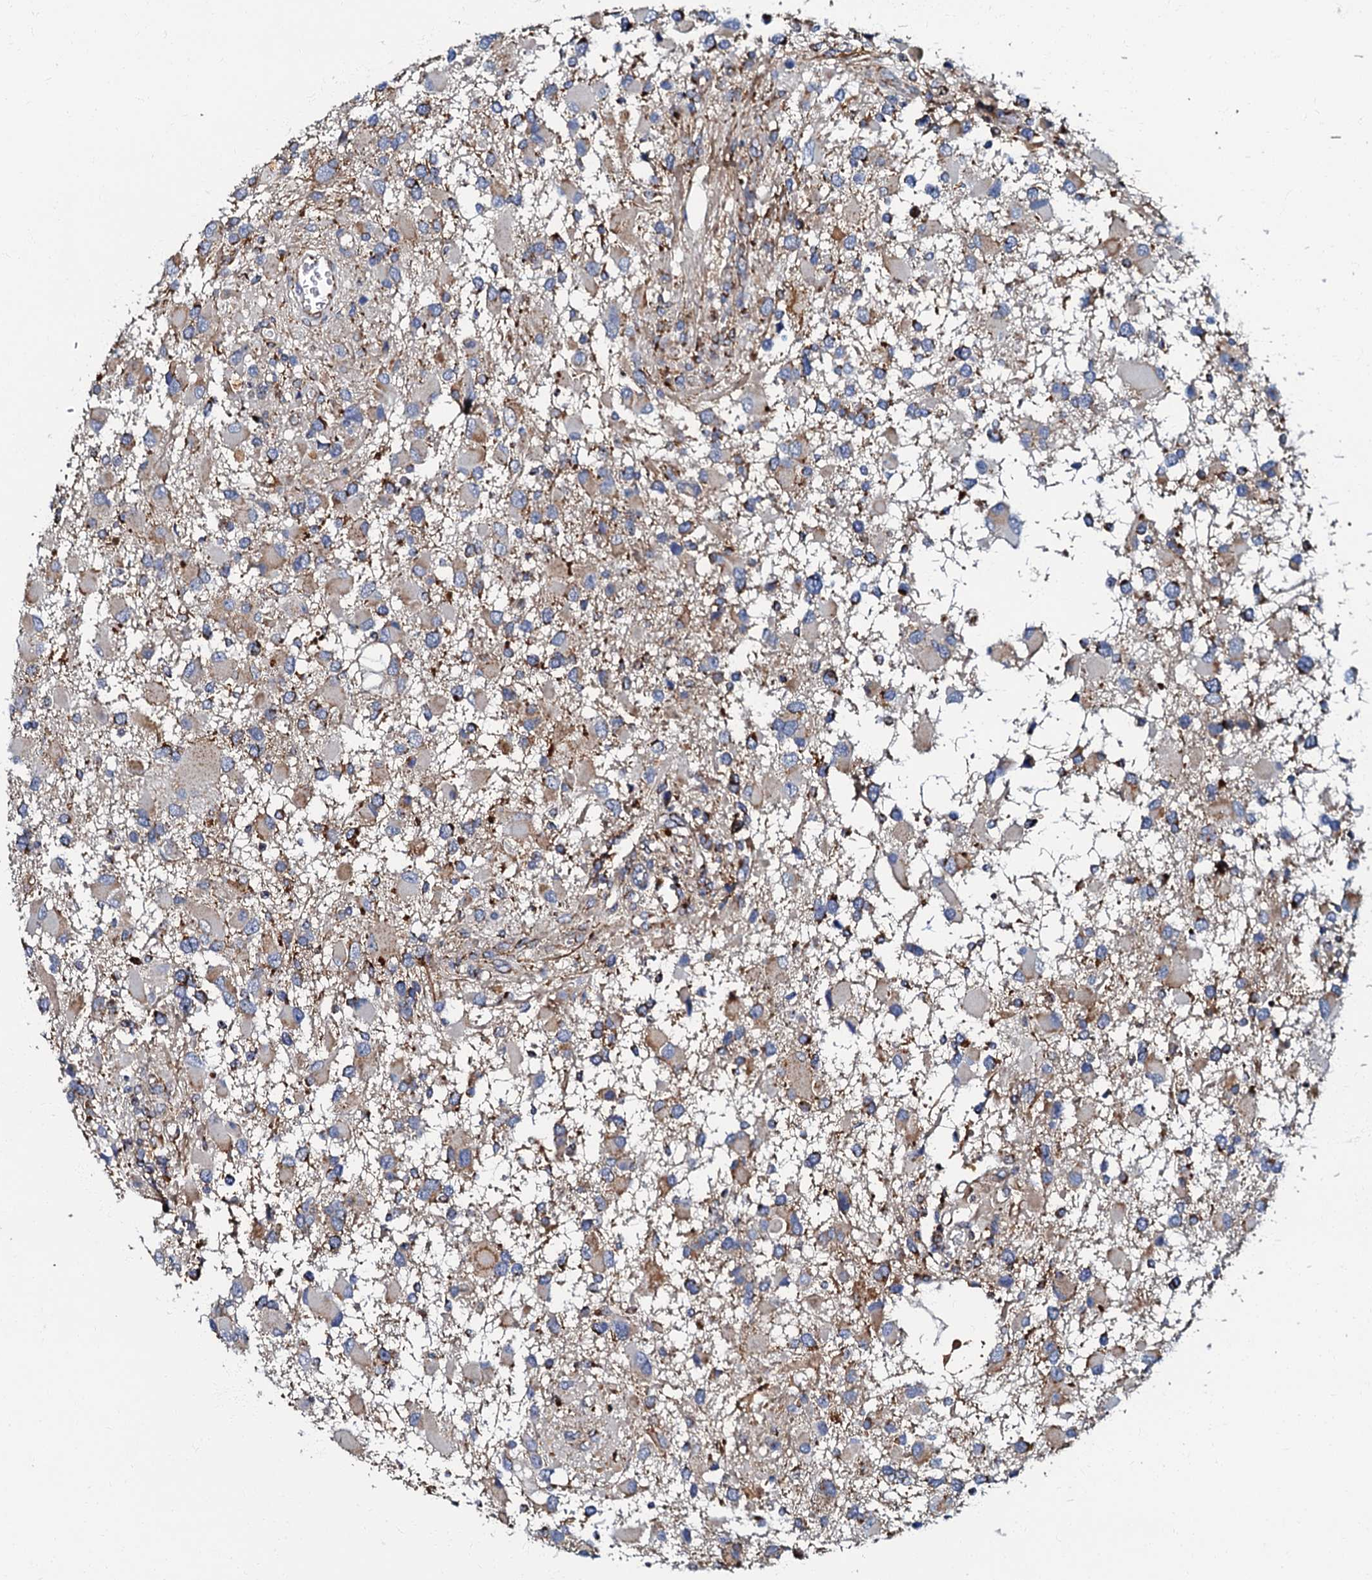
{"staining": {"intensity": "weak", "quantity": "<25%", "location": "cytoplasmic/membranous"}, "tissue": "glioma", "cell_type": "Tumor cells", "image_type": "cancer", "snomed": [{"axis": "morphology", "description": "Glioma, malignant, High grade"}, {"axis": "topography", "description": "Brain"}], "caption": "Glioma was stained to show a protein in brown. There is no significant staining in tumor cells. (DAB immunohistochemistry (IHC) visualized using brightfield microscopy, high magnification).", "gene": "NDUFA12", "patient": {"sex": "male", "age": 53}}